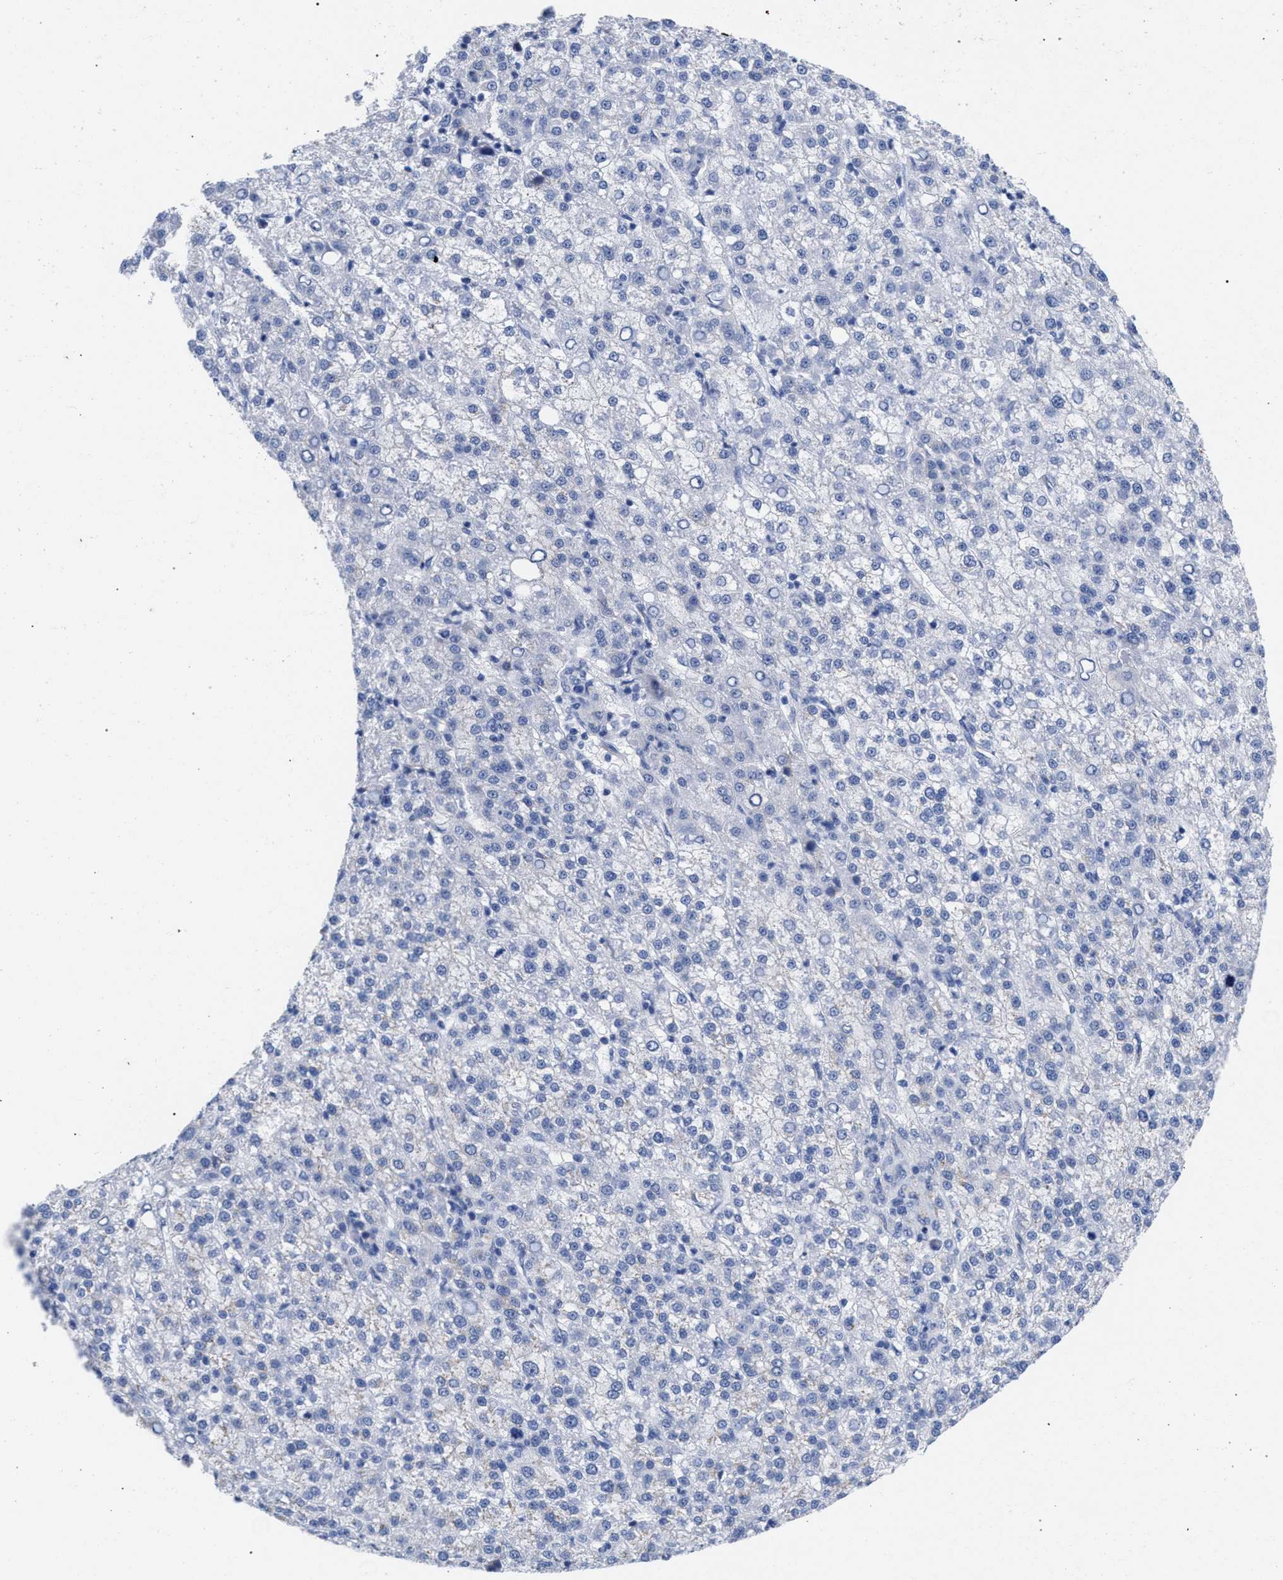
{"staining": {"intensity": "negative", "quantity": "none", "location": "none"}, "tissue": "liver cancer", "cell_type": "Tumor cells", "image_type": "cancer", "snomed": [{"axis": "morphology", "description": "Carcinoma, Hepatocellular, NOS"}, {"axis": "topography", "description": "Liver"}], "caption": "Immunohistochemical staining of human liver cancer shows no significant expression in tumor cells. Brightfield microscopy of immunohistochemistry stained with DAB (3,3'-diaminobenzidine) (brown) and hematoxylin (blue), captured at high magnification.", "gene": "GOLGA2", "patient": {"sex": "female", "age": 58}}